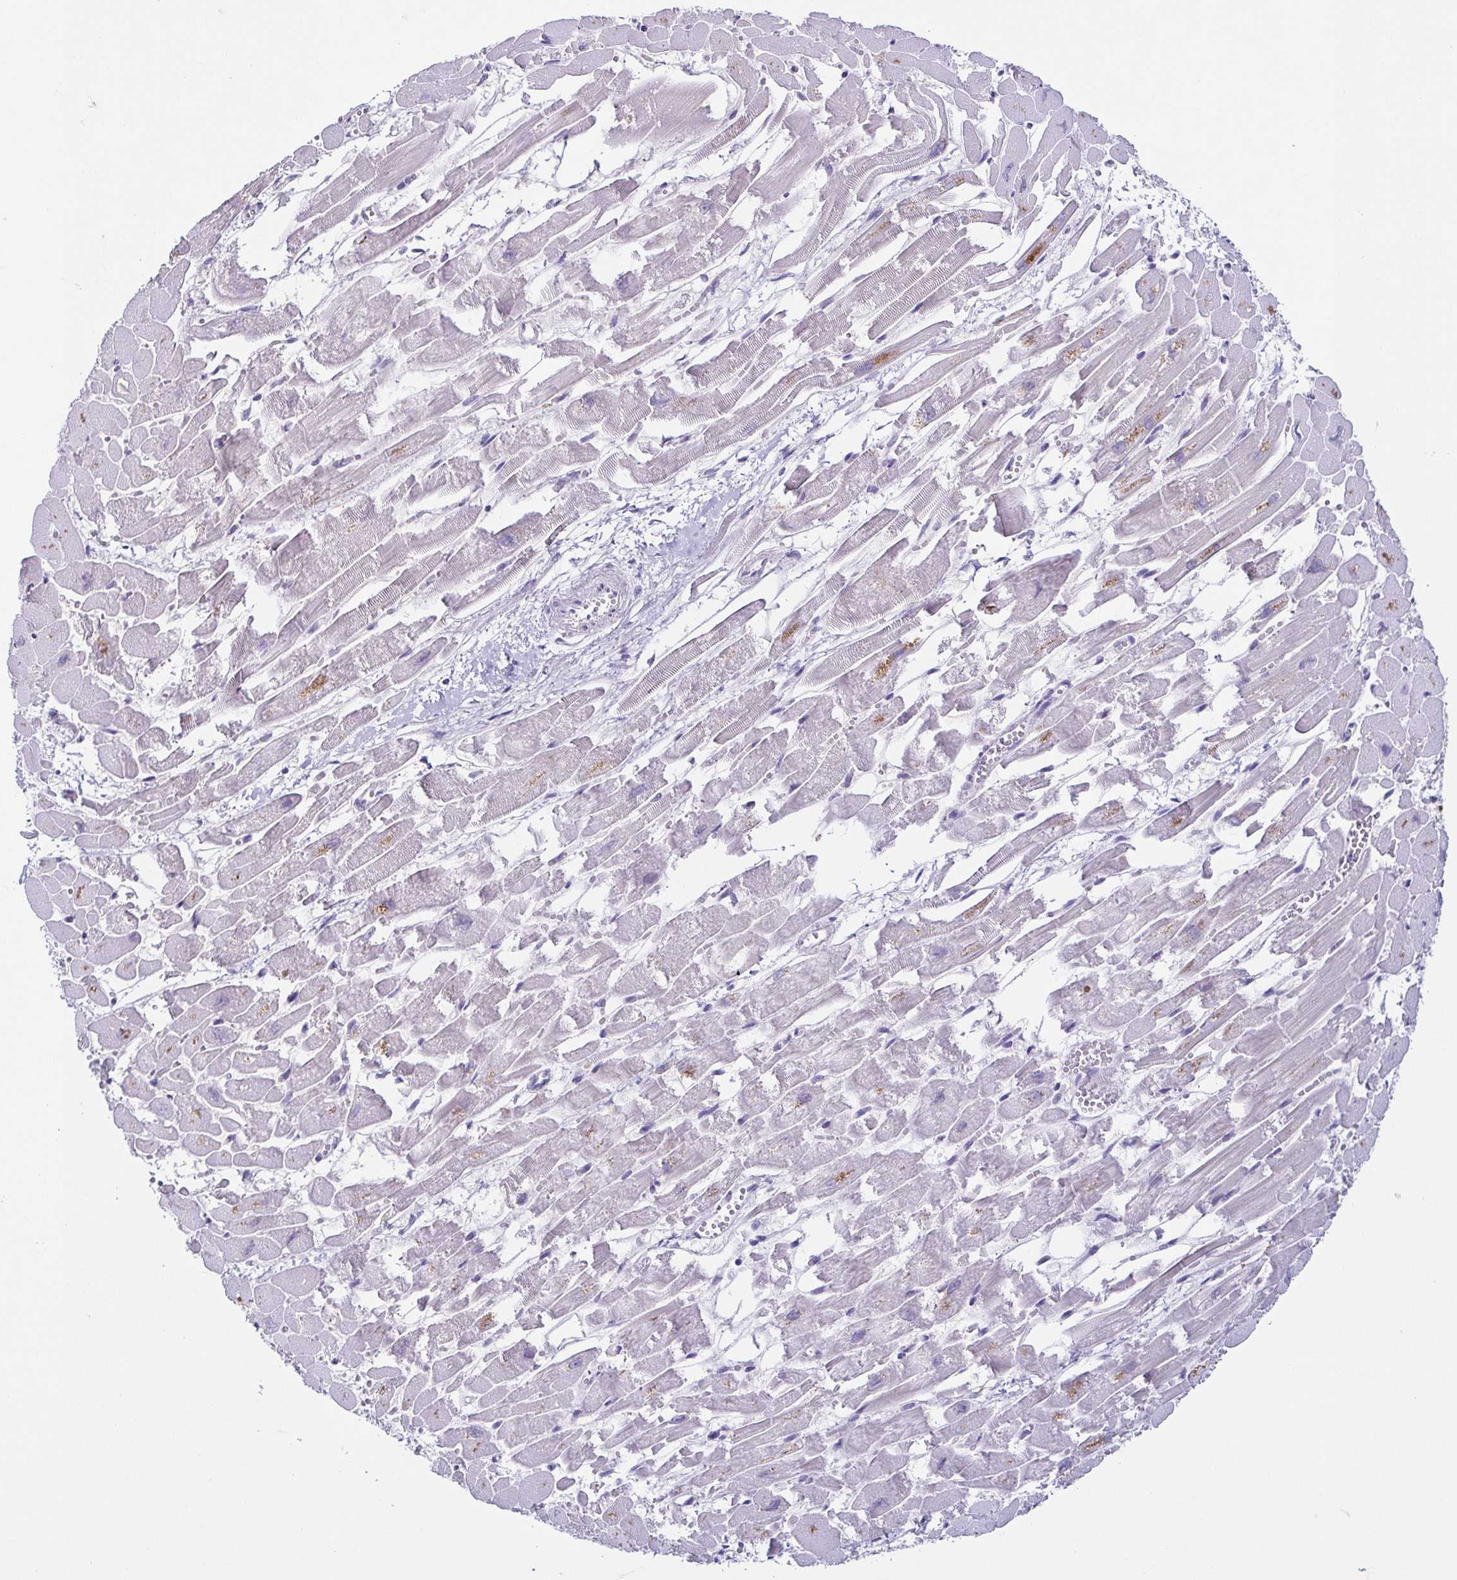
{"staining": {"intensity": "negative", "quantity": "none", "location": "none"}, "tissue": "heart muscle", "cell_type": "Cardiomyocytes", "image_type": "normal", "snomed": [{"axis": "morphology", "description": "Normal tissue, NOS"}, {"axis": "topography", "description": "Heart"}], "caption": "IHC micrograph of unremarkable heart muscle: heart muscle stained with DAB (3,3'-diaminobenzidine) demonstrates no significant protein staining in cardiomyocytes.", "gene": "TP73", "patient": {"sex": "female", "age": 52}}